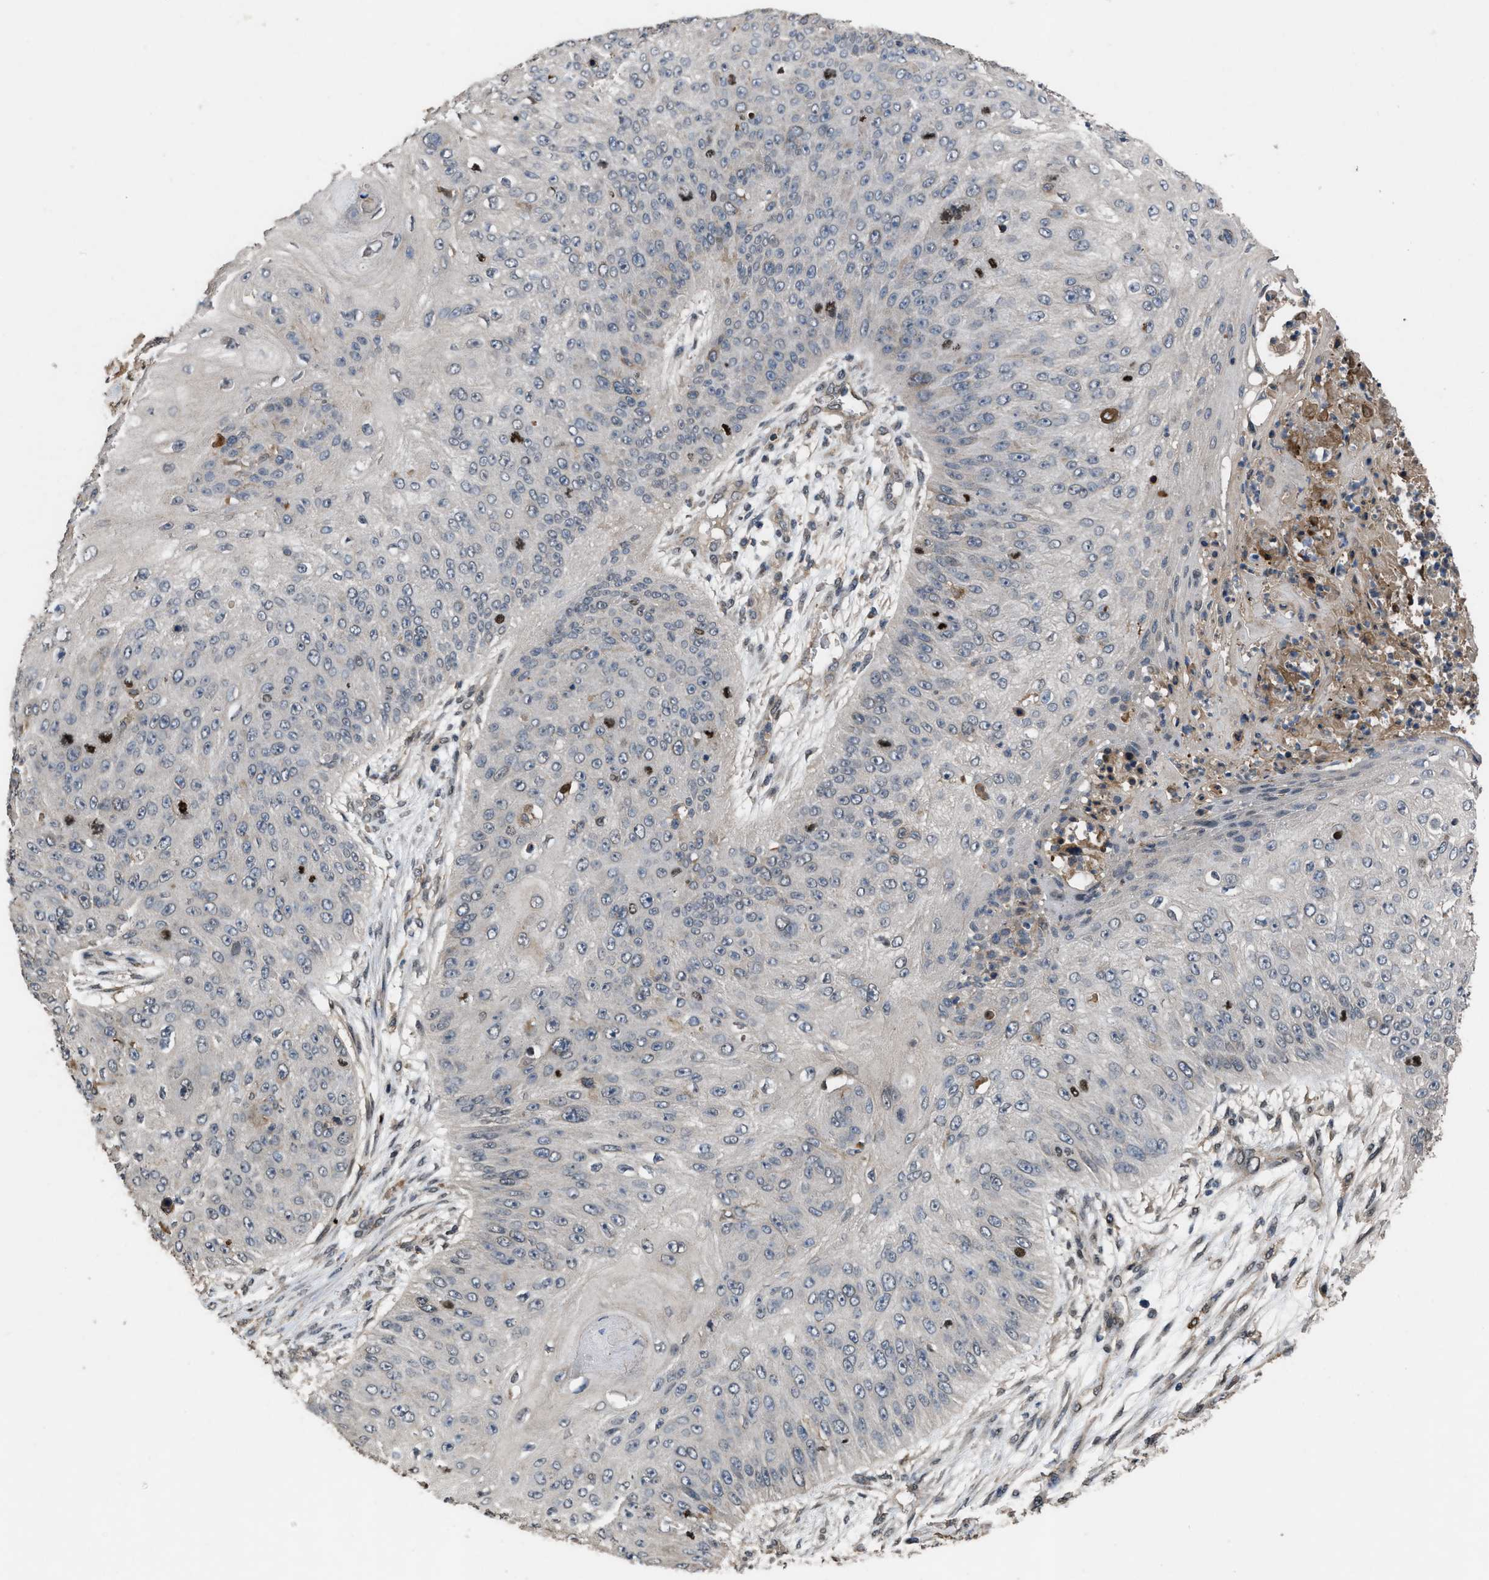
{"staining": {"intensity": "negative", "quantity": "none", "location": "none"}, "tissue": "skin cancer", "cell_type": "Tumor cells", "image_type": "cancer", "snomed": [{"axis": "morphology", "description": "Squamous cell carcinoma, NOS"}, {"axis": "topography", "description": "Skin"}], "caption": "Squamous cell carcinoma (skin) was stained to show a protein in brown. There is no significant staining in tumor cells.", "gene": "UTRN", "patient": {"sex": "female", "age": 80}}